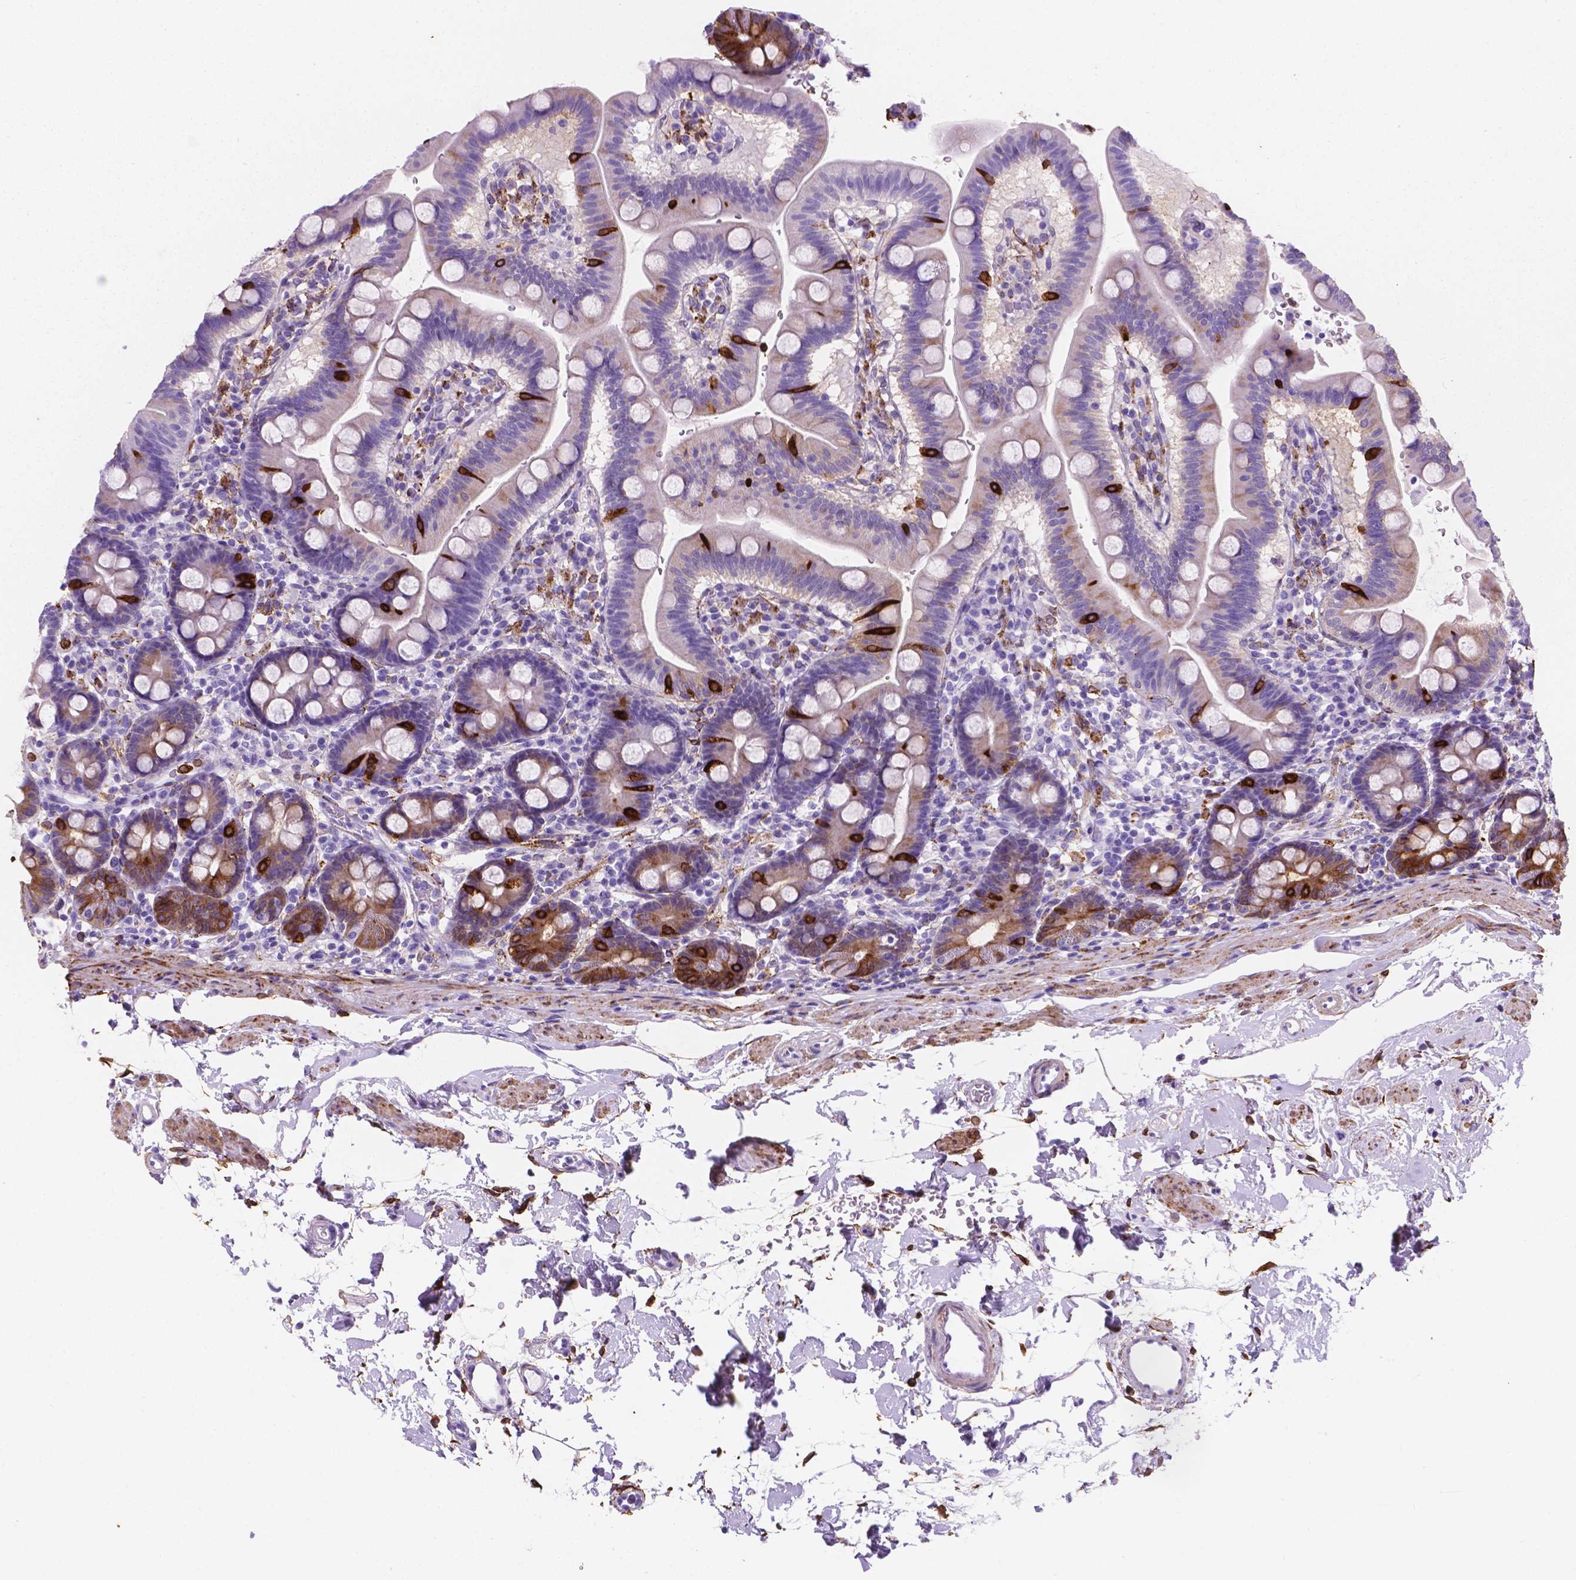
{"staining": {"intensity": "strong", "quantity": "25%-75%", "location": "cytoplasmic/membranous"}, "tissue": "duodenum", "cell_type": "Glandular cells", "image_type": "normal", "snomed": [{"axis": "morphology", "description": "Normal tissue, NOS"}, {"axis": "topography", "description": "Duodenum"}], "caption": "The histopathology image demonstrates immunohistochemical staining of benign duodenum. There is strong cytoplasmic/membranous expression is appreciated in about 25%-75% of glandular cells.", "gene": "MACF1", "patient": {"sex": "male", "age": 59}}